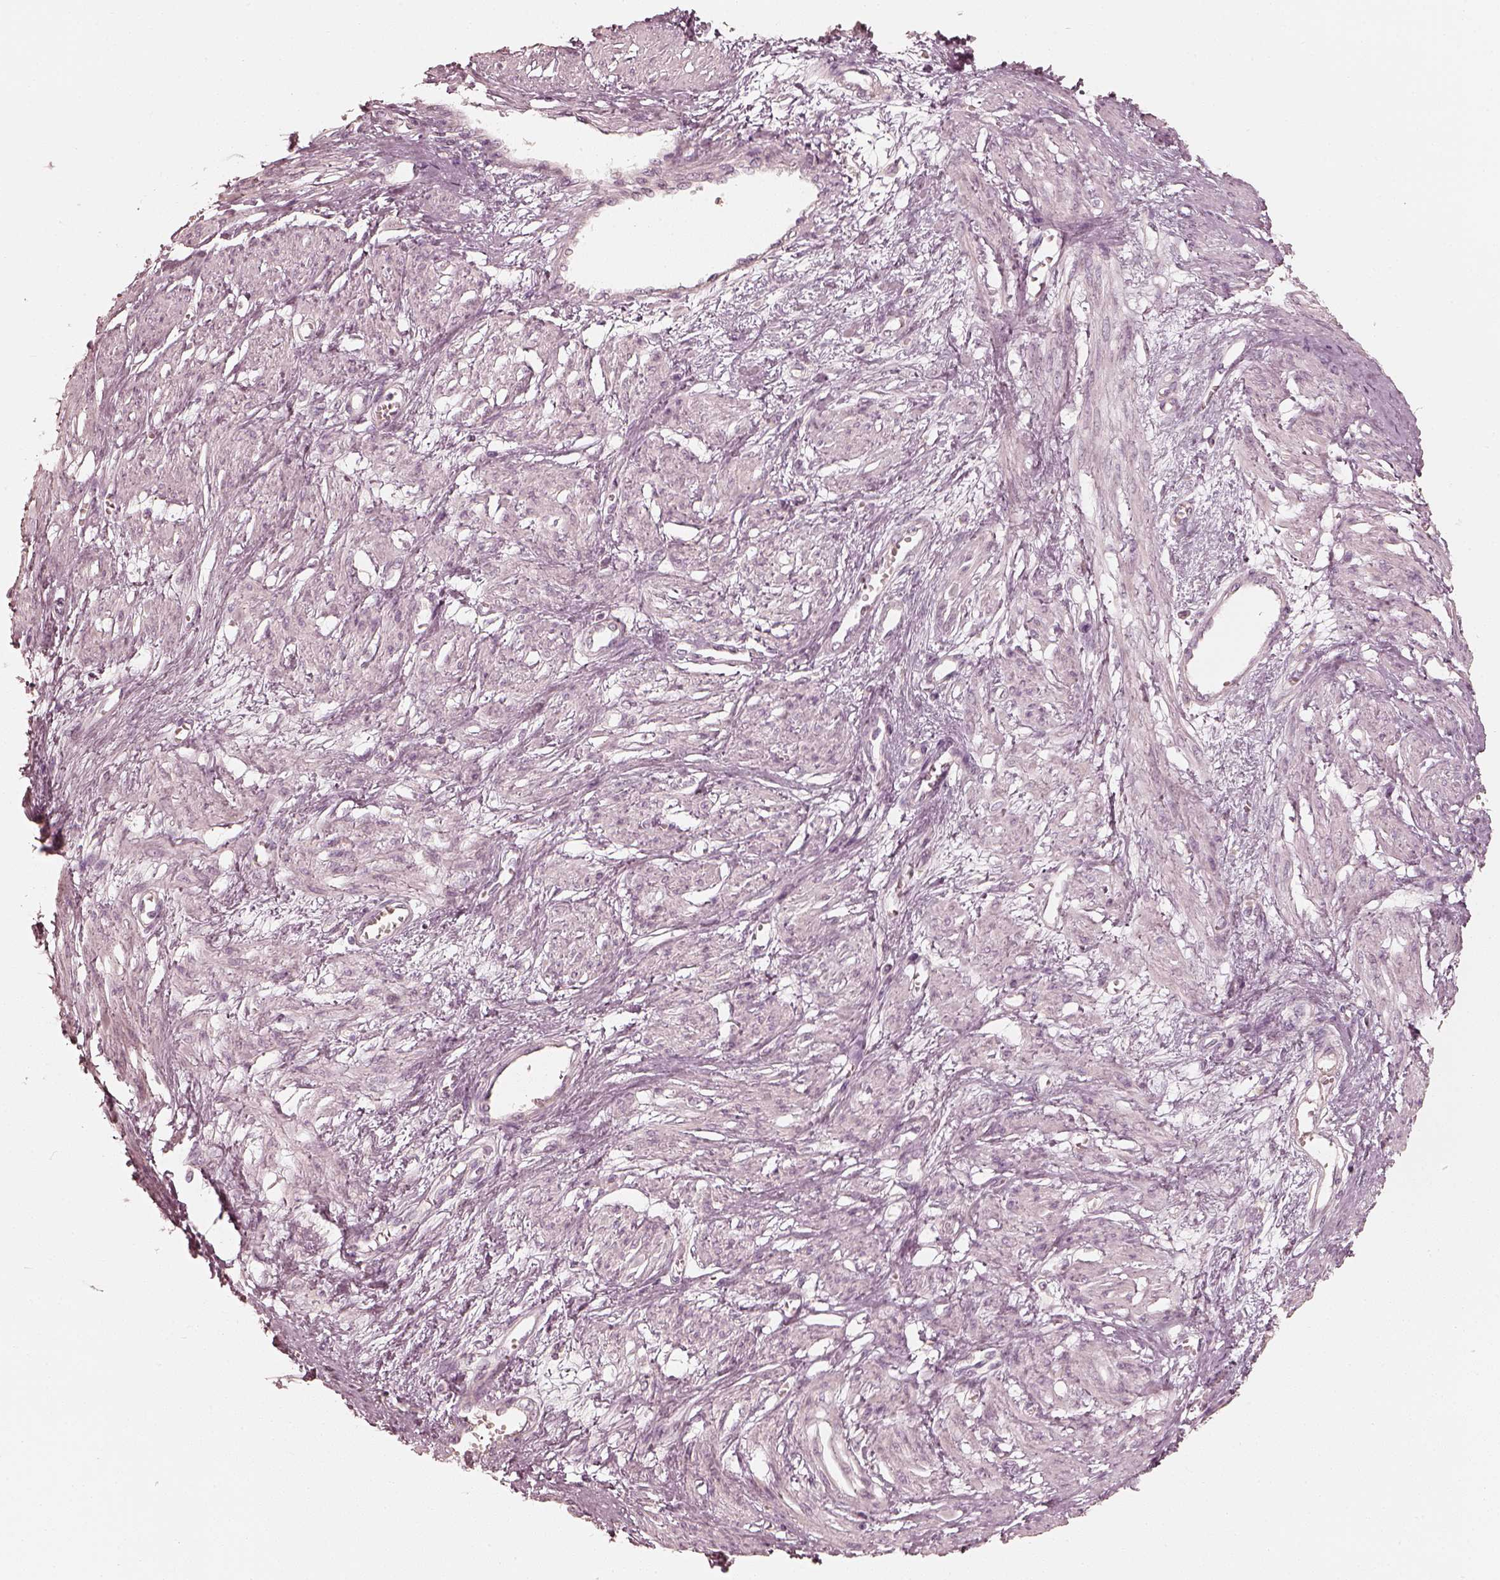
{"staining": {"intensity": "negative", "quantity": "none", "location": "none"}, "tissue": "smooth muscle", "cell_type": "Smooth muscle cells", "image_type": "normal", "snomed": [{"axis": "morphology", "description": "Normal tissue, NOS"}, {"axis": "topography", "description": "Smooth muscle"}, {"axis": "topography", "description": "Uterus"}], "caption": "Immunohistochemical staining of unremarkable human smooth muscle displays no significant expression in smooth muscle cells.", "gene": "FMNL2", "patient": {"sex": "female", "age": 39}}